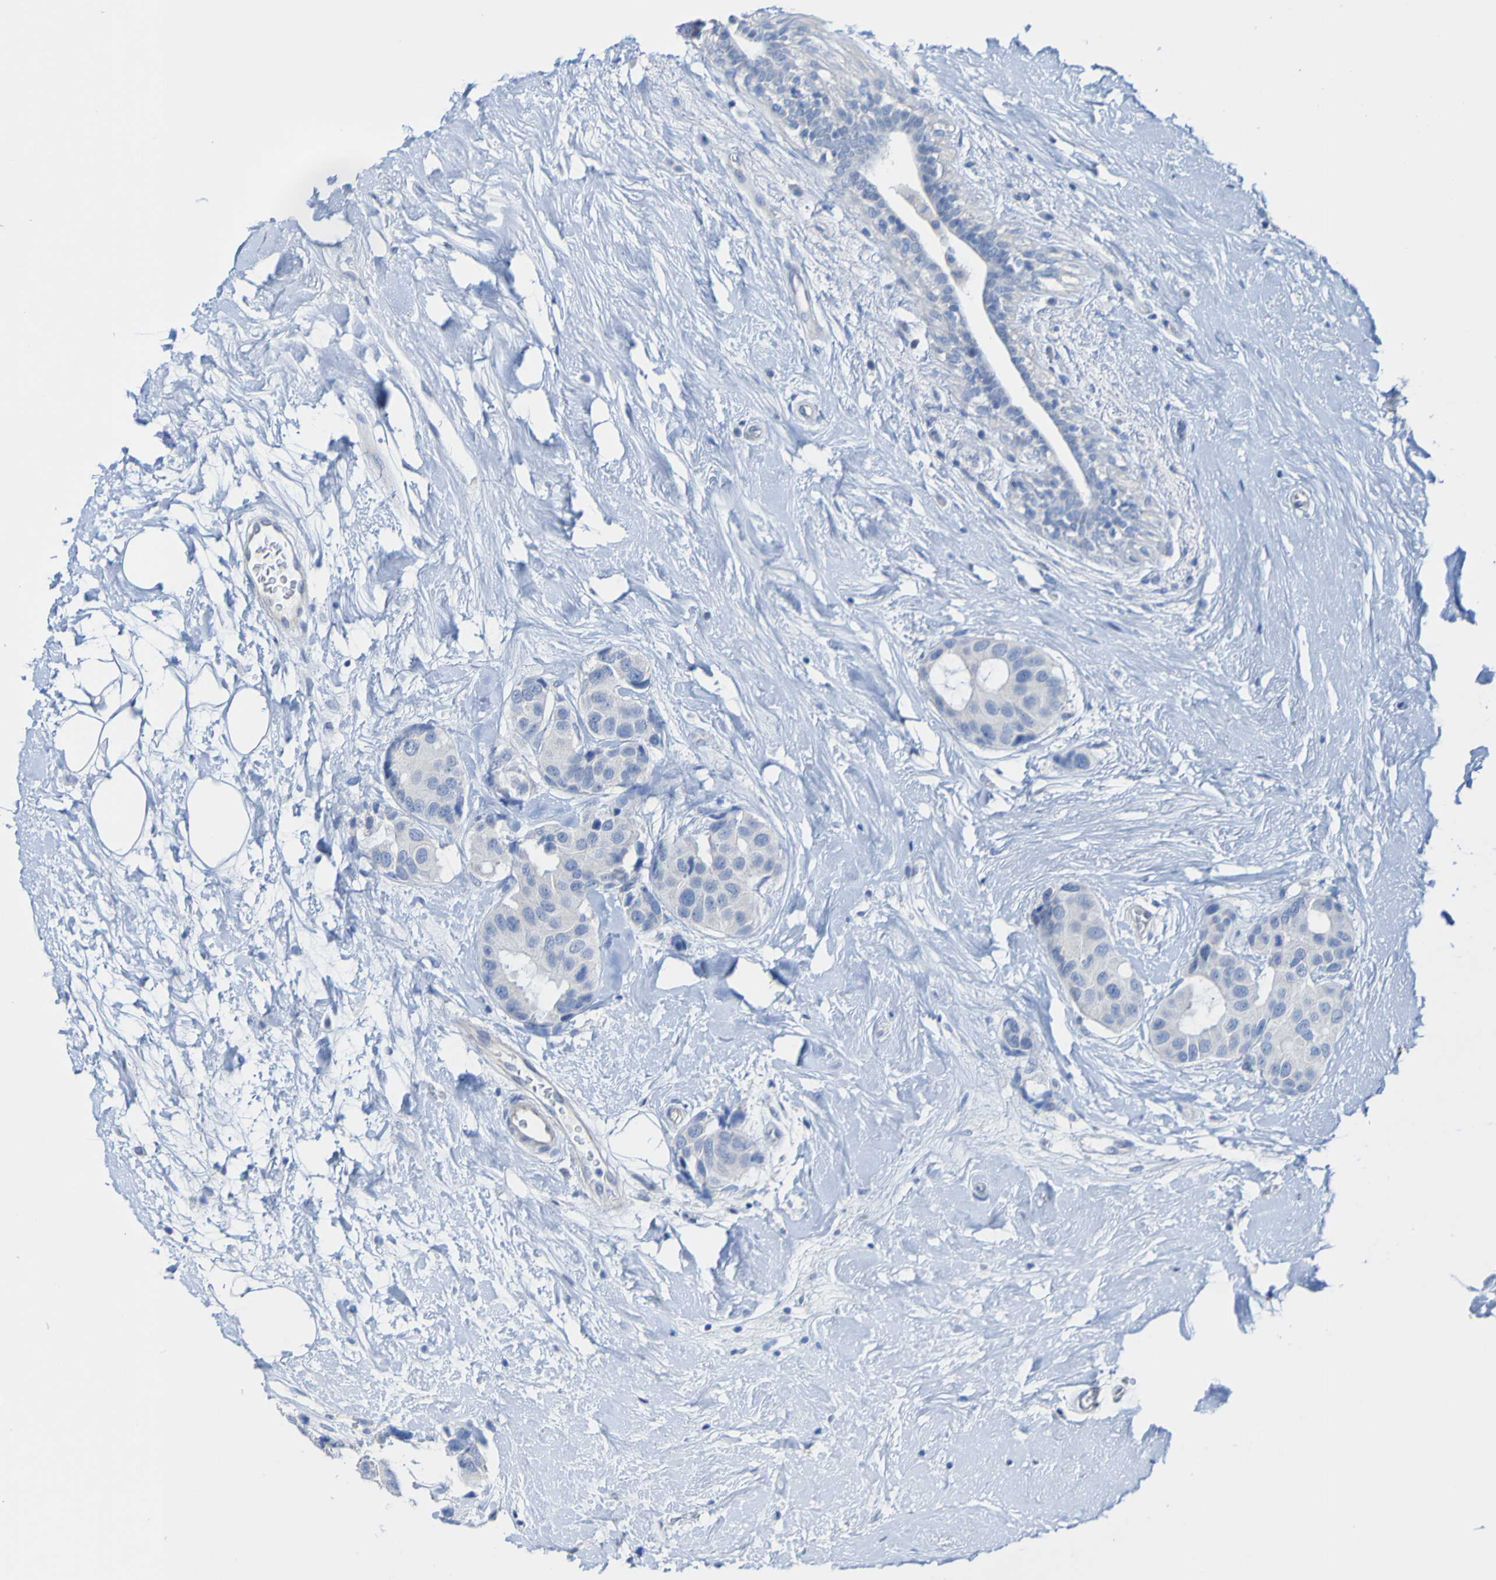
{"staining": {"intensity": "negative", "quantity": "none", "location": "none"}, "tissue": "breast cancer", "cell_type": "Tumor cells", "image_type": "cancer", "snomed": [{"axis": "morphology", "description": "Normal tissue, NOS"}, {"axis": "morphology", "description": "Duct carcinoma"}, {"axis": "topography", "description": "Breast"}], "caption": "Protein analysis of breast infiltrating ductal carcinoma reveals no significant staining in tumor cells.", "gene": "ACMSD", "patient": {"sex": "female", "age": 39}}